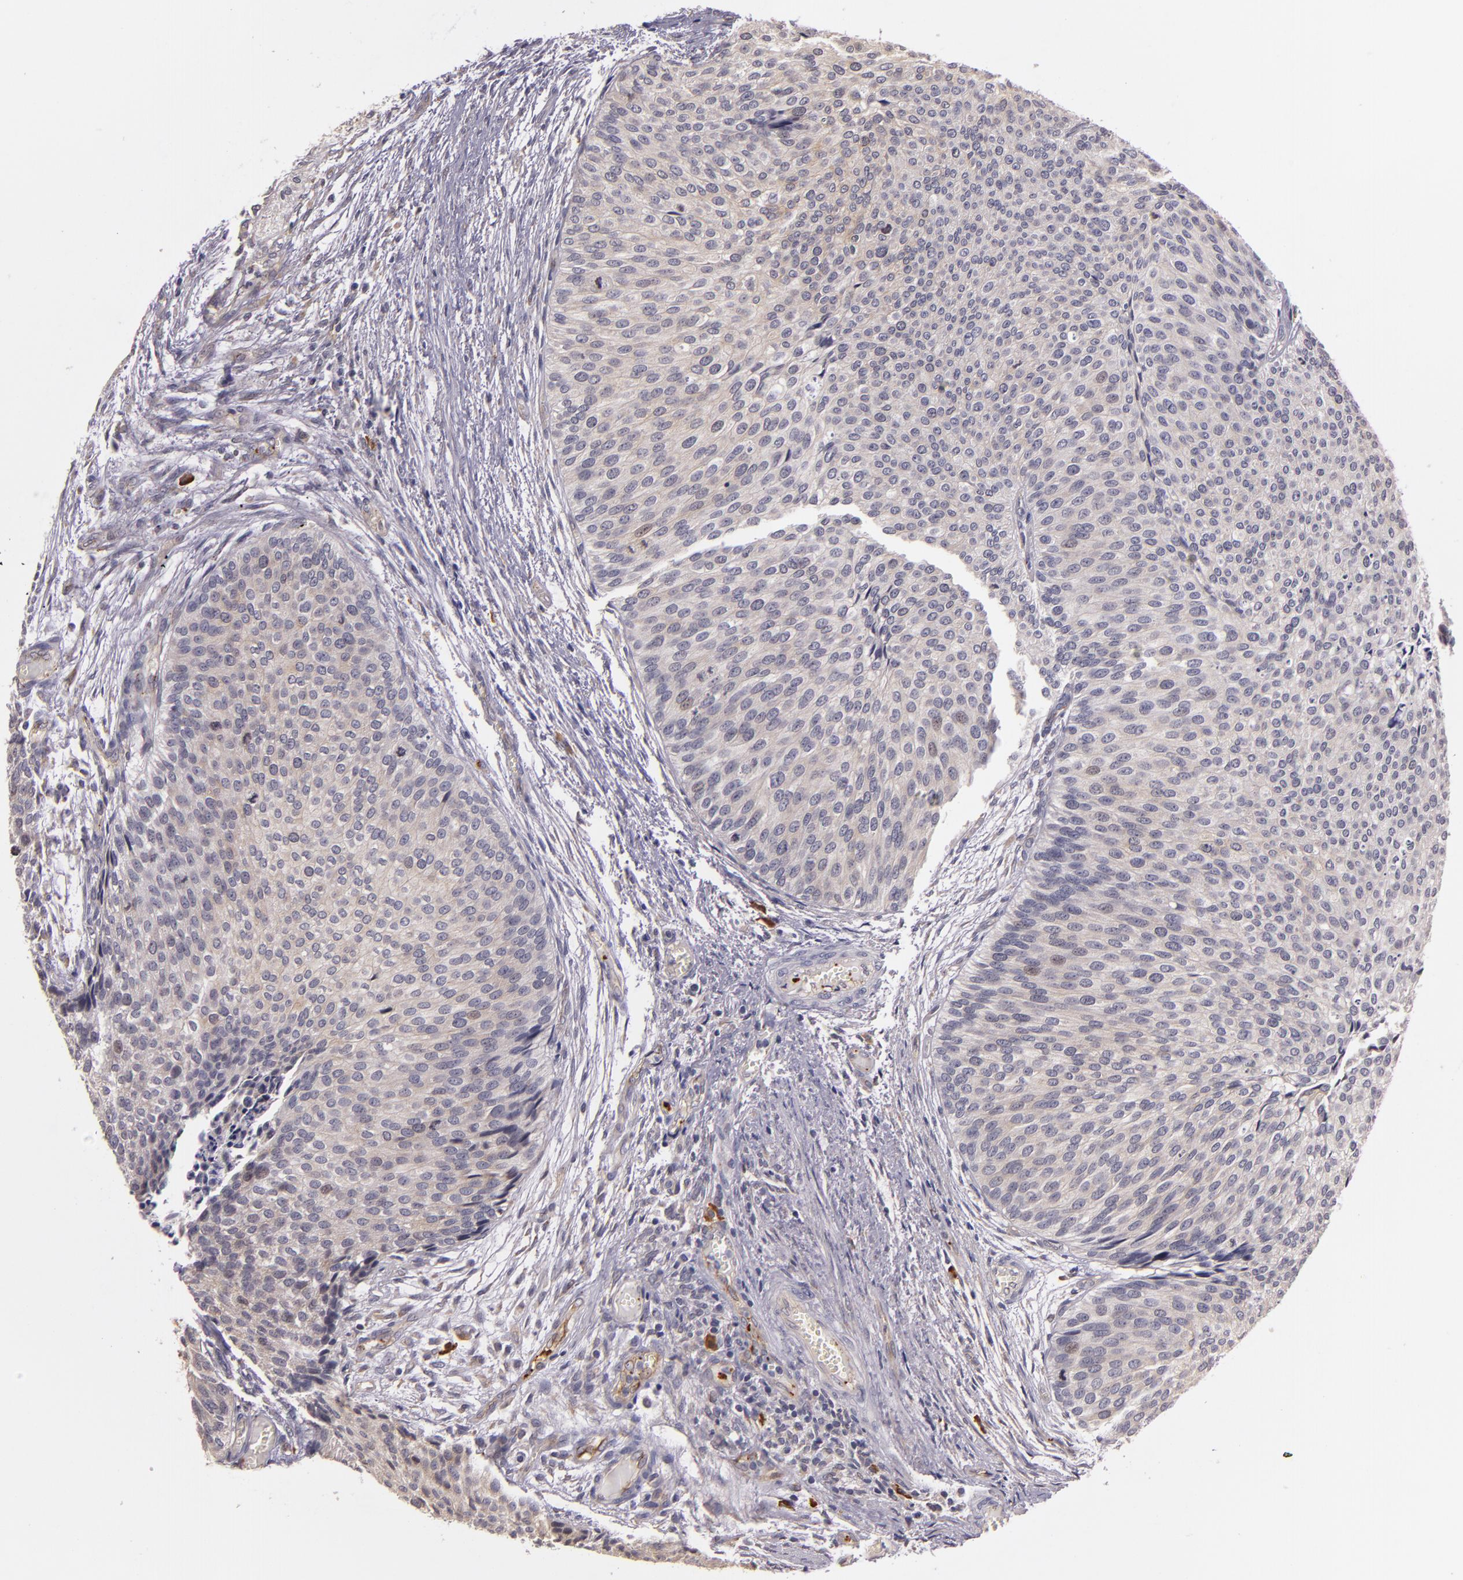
{"staining": {"intensity": "negative", "quantity": "none", "location": "none"}, "tissue": "urothelial cancer", "cell_type": "Tumor cells", "image_type": "cancer", "snomed": [{"axis": "morphology", "description": "Urothelial carcinoma, Low grade"}, {"axis": "topography", "description": "Urinary bladder"}], "caption": "Immunohistochemistry histopathology image of neoplastic tissue: human urothelial cancer stained with DAB (3,3'-diaminobenzidine) shows no significant protein positivity in tumor cells.", "gene": "SYTL4", "patient": {"sex": "male", "age": 84}}